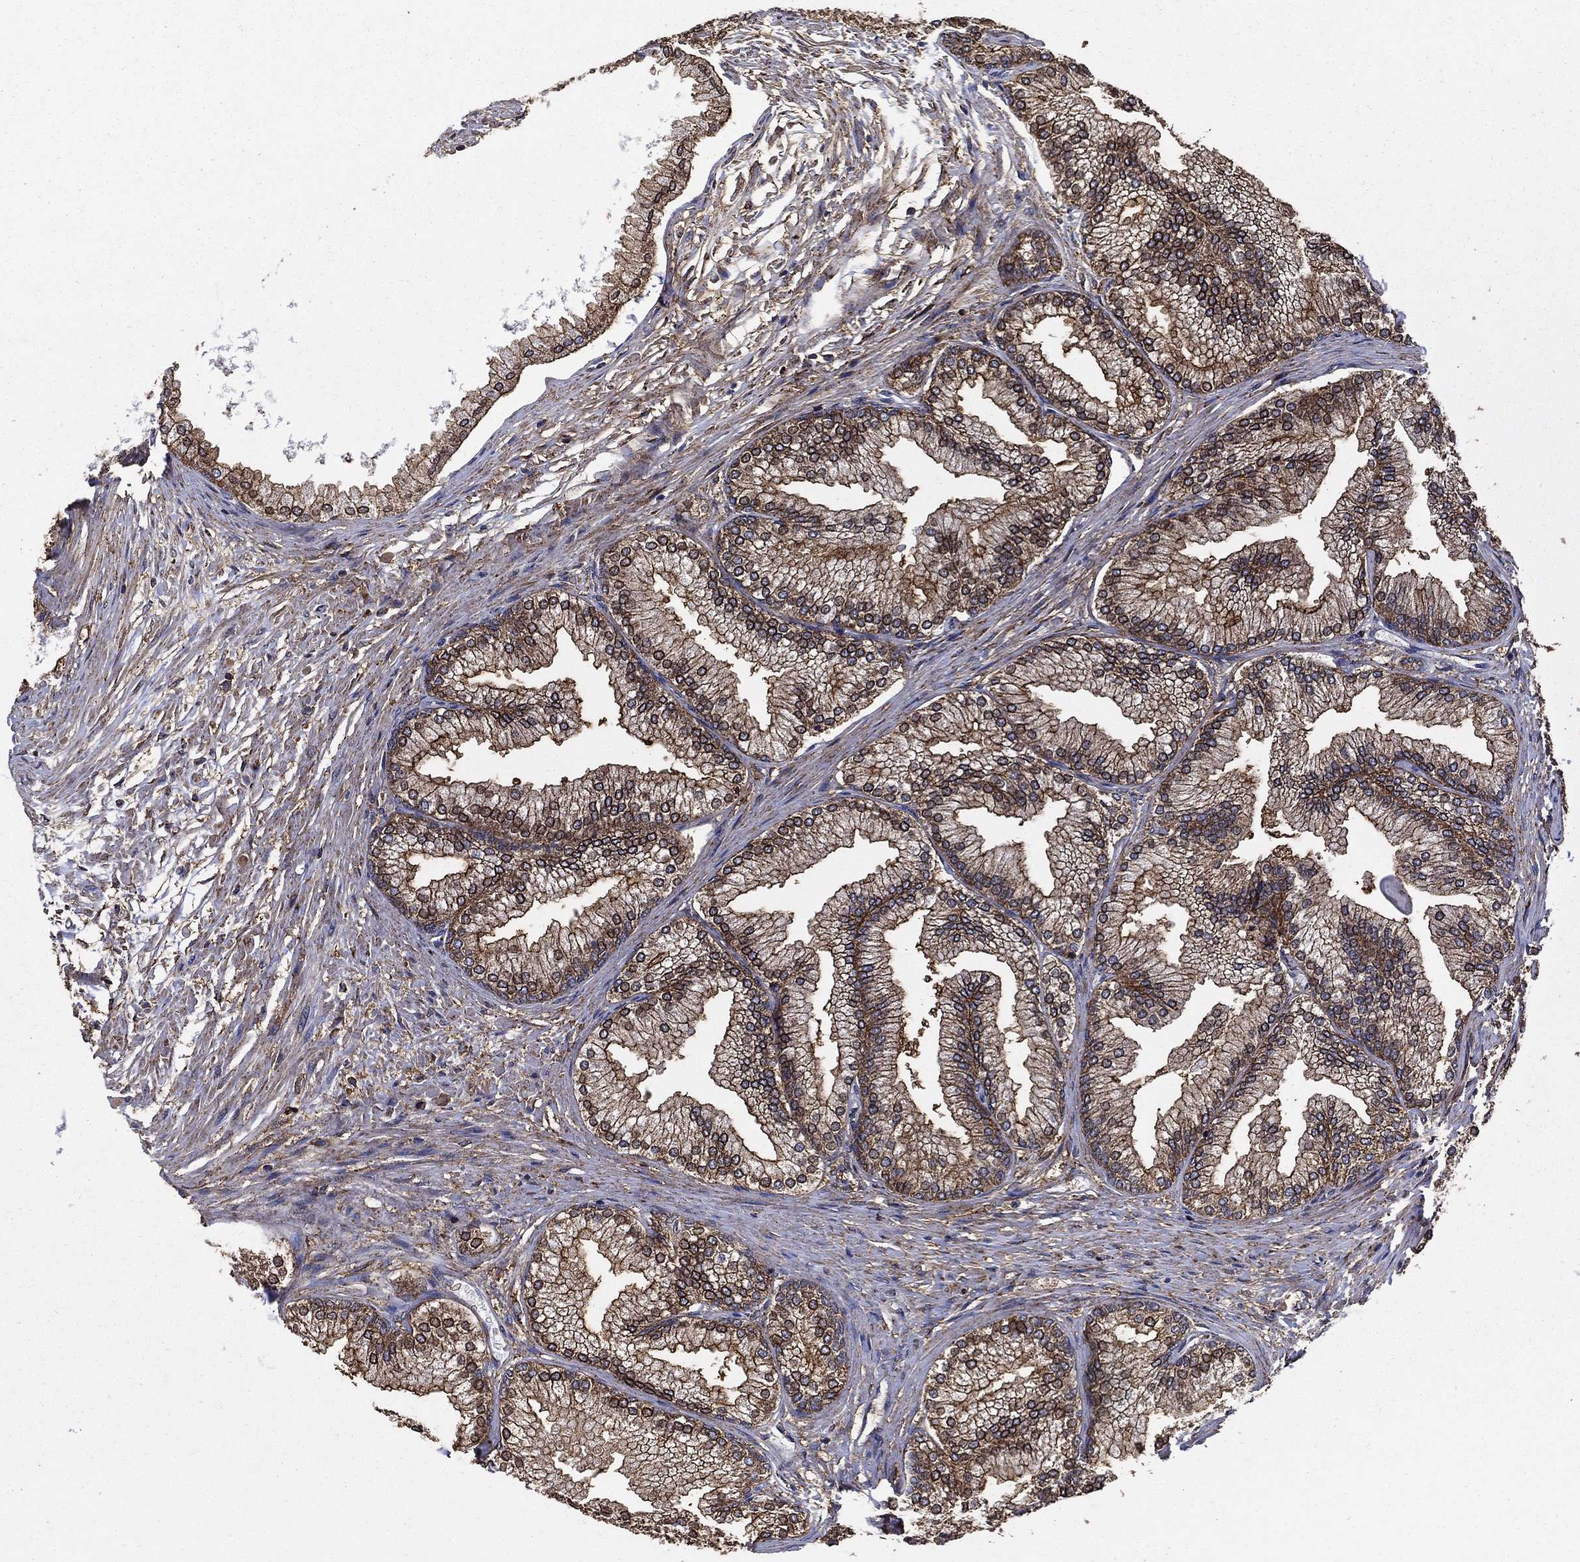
{"staining": {"intensity": "strong", "quantity": ">75%", "location": "cytoplasmic/membranous"}, "tissue": "prostate", "cell_type": "Glandular cells", "image_type": "normal", "snomed": [{"axis": "morphology", "description": "Normal tissue, NOS"}, {"axis": "topography", "description": "Prostate"}], "caption": "This micrograph demonstrates immunohistochemistry (IHC) staining of normal human prostate, with high strong cytoplasmic/membranous staining in approximately >75% of glandular cells.", "gene": "IFRD1", "patient": {"sex": "male", "age": 72}}